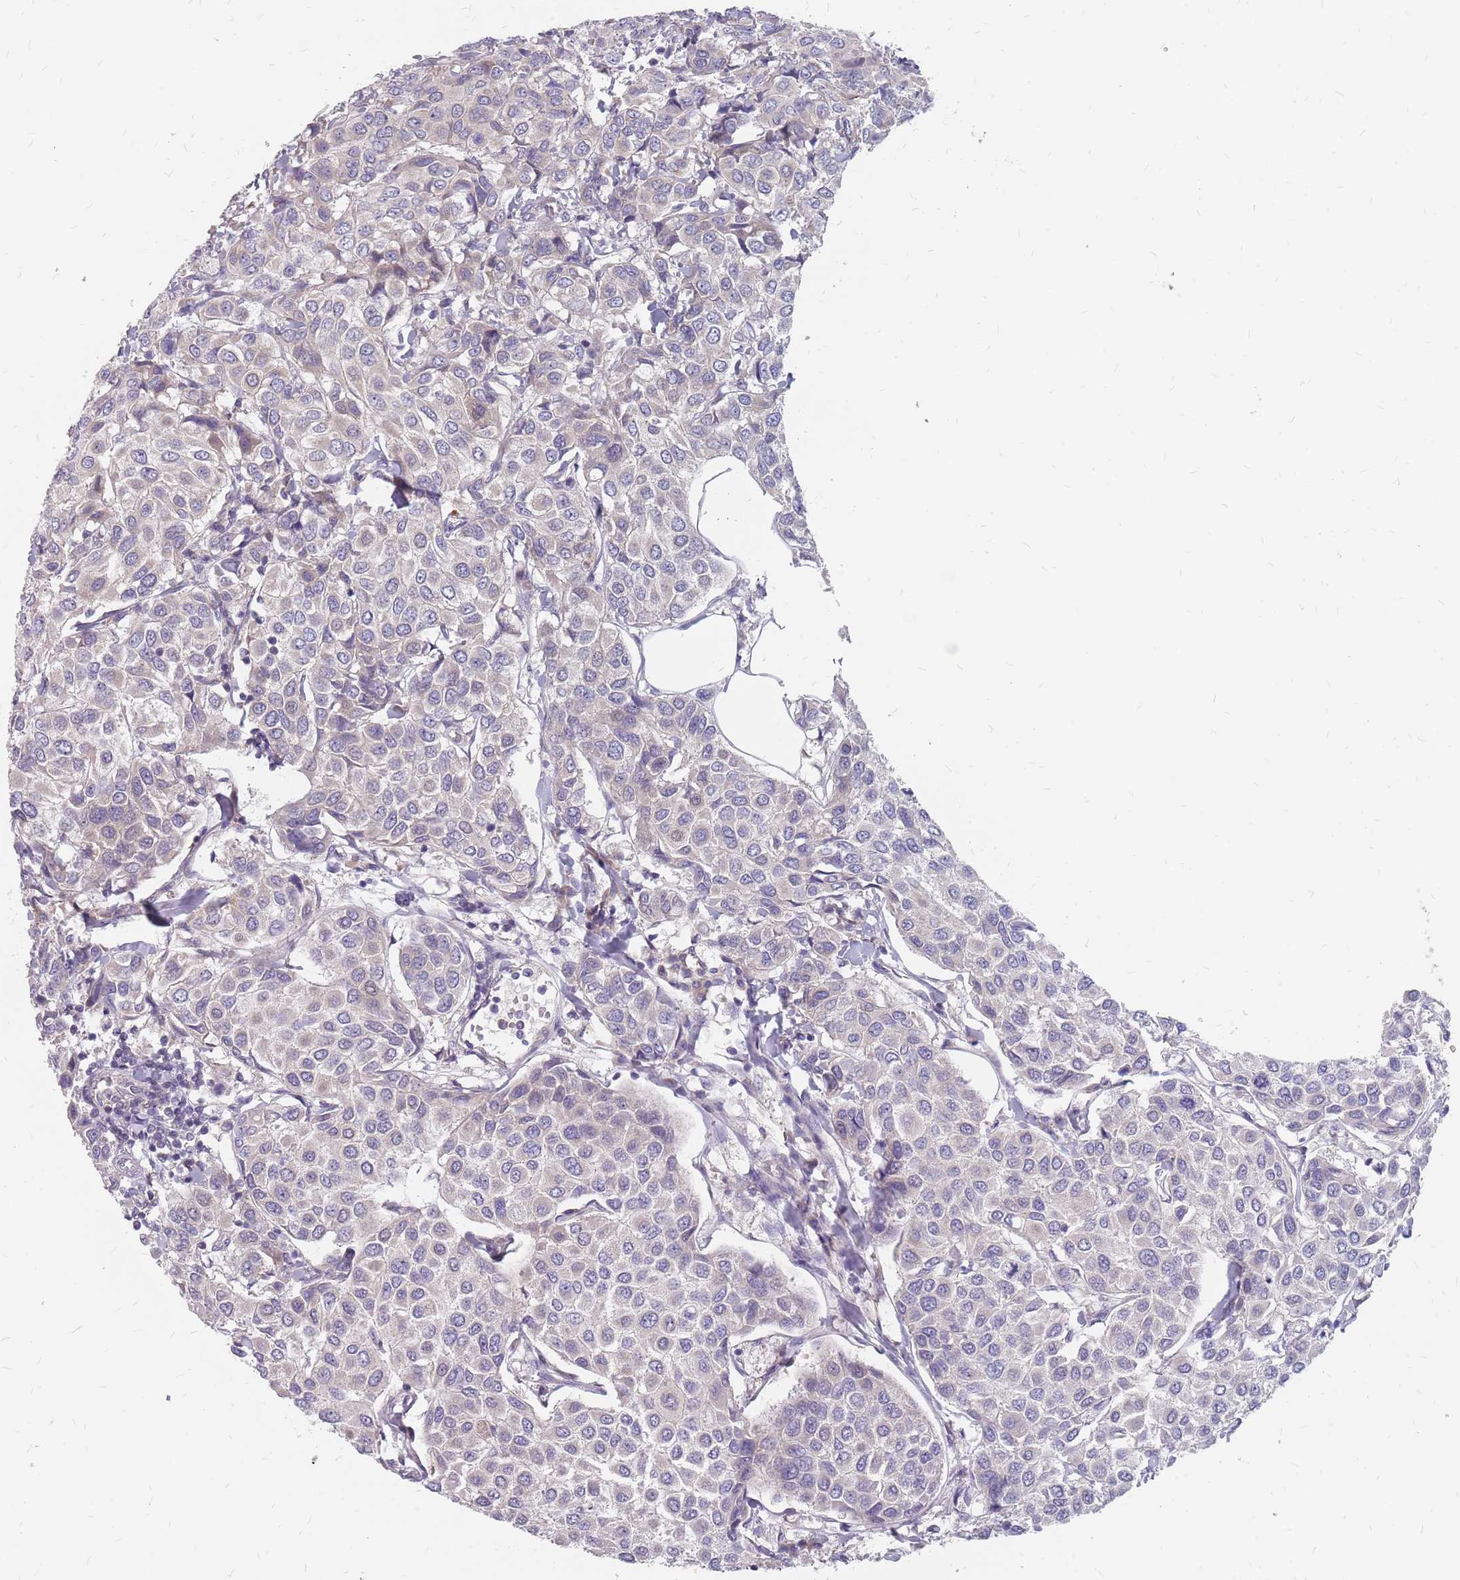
{"staining": {"intensity": "negative", "quantity": "none", "location": "none"}, "tissue": "breast cancer", "cell_type": "Tumor cells", "image_type": "cancer", "snomed": [{"axis": "morphology", "description": "Duct carcinoma"}, {"axis": "topography", "description": "Breast"}], "caption": "Immunohistochemical staining of human breast cancer (infiltrating ductal carcinoma) shows no significant staining in tumor cells.", "gene": "CMTR2", "patient": {"sex": "female", "age": 55}}